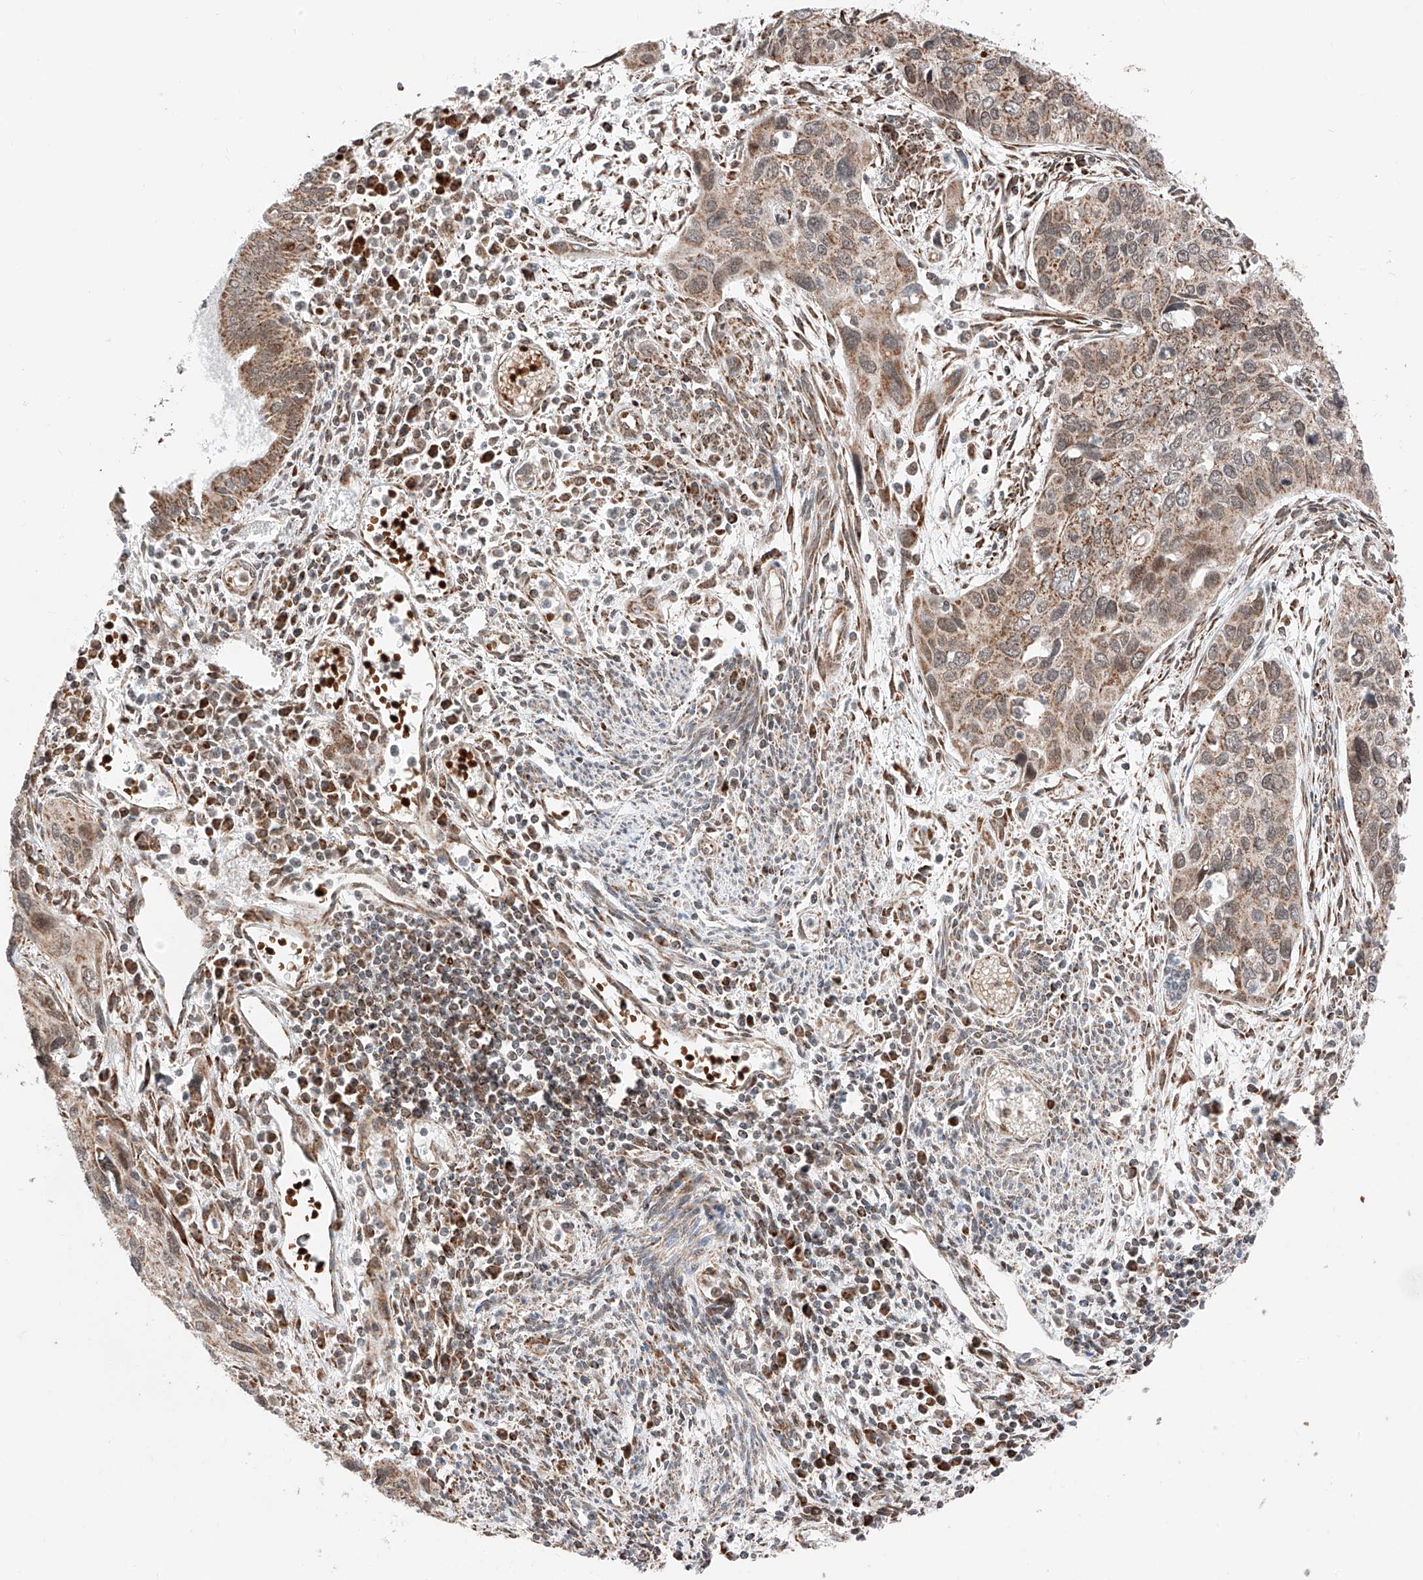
{"staining": {"intensity": "moderate", "quantity": ">75%", "location": "cytoplasmic/membranous,nuclear"}, "tissue": "cervical cancer", "cell_type": "Tumor cells", "image_type": "cancer", "snomed": [{"axis": "morphology", "description": "Squamous cell carcinoma, NOS"}, {"axis": "topography", "description": "Cervix"}], "caption": "Immunohistochemistry (IHC) (DAB (3,3'-diaminobenzidine)) staining of squamous cell carcinoma (cervical) shows moderate cytoplasmic/membranous and nuclear protein positivity in about >75% of tumor cells.", "gene": "ZSCAN29", "patient": {"sex": "female", "age": 55}}